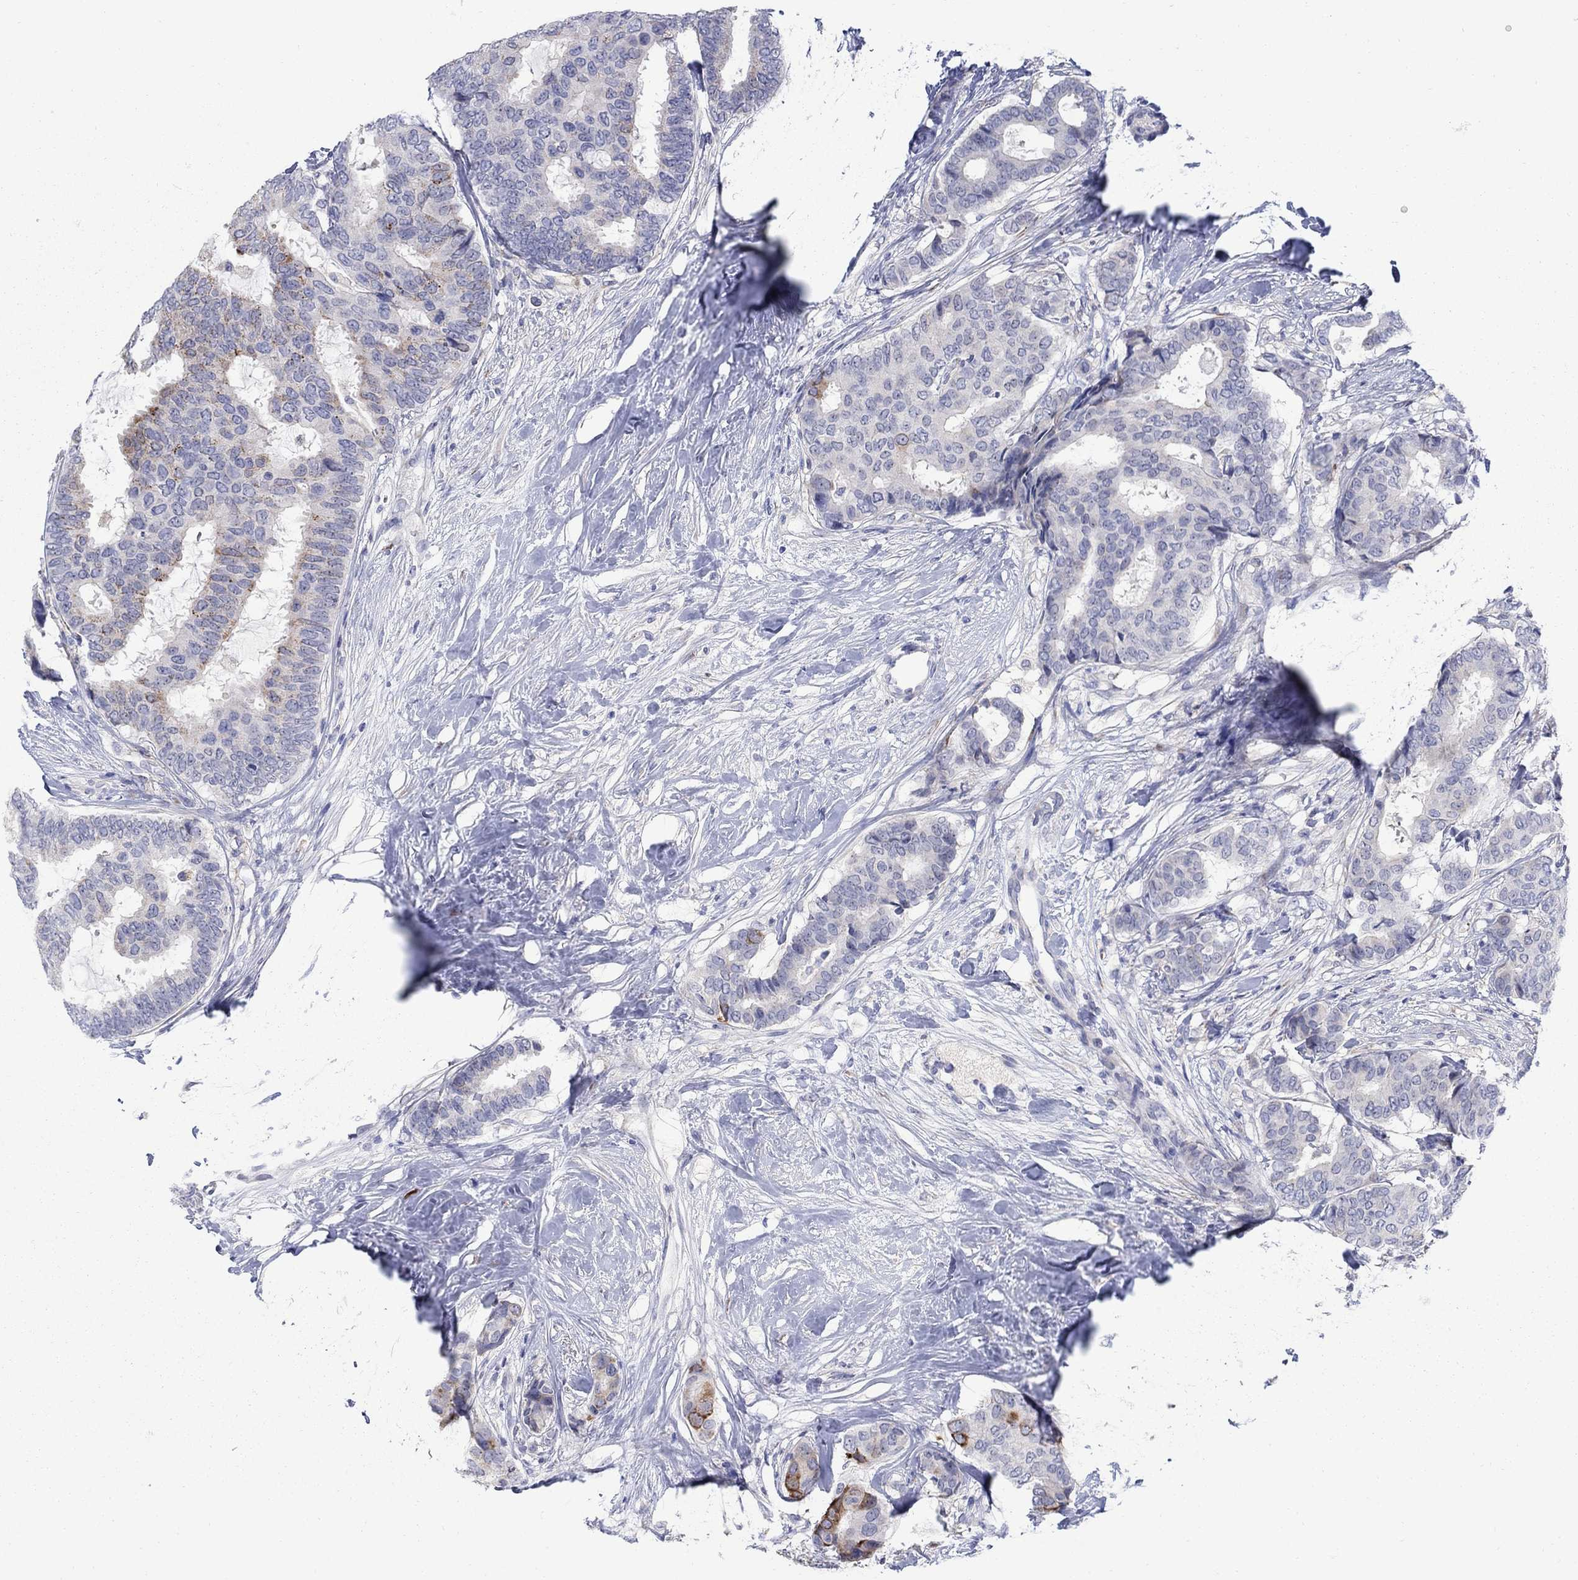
{"staining": {"intensity": "moderate", "quantity": "<25%", "location": "cytoplasmic/membranous"}, "tissue": "breast cancer", "cell_type": "Tumor cells", "image_type": "cancer", "snomed": [{"axis": "morphology", "description": "Duct carcinoma"}, {"axis": "topography", "description": "Breast"}], "caption": "Brown immunohistochemical staining in breast cancer (intraductal carcinoma) exhibits moderate cytoplasmic/membranous staining in about <25% of tumor cells. (Stains: DAB (3,3'-diaminobenzidine) in brown, nuclei in blue, Microscopy: brightfield microscopy at high magnification).", "gene": "REEP2", "patient": {"sex": "female", "age": 75}}